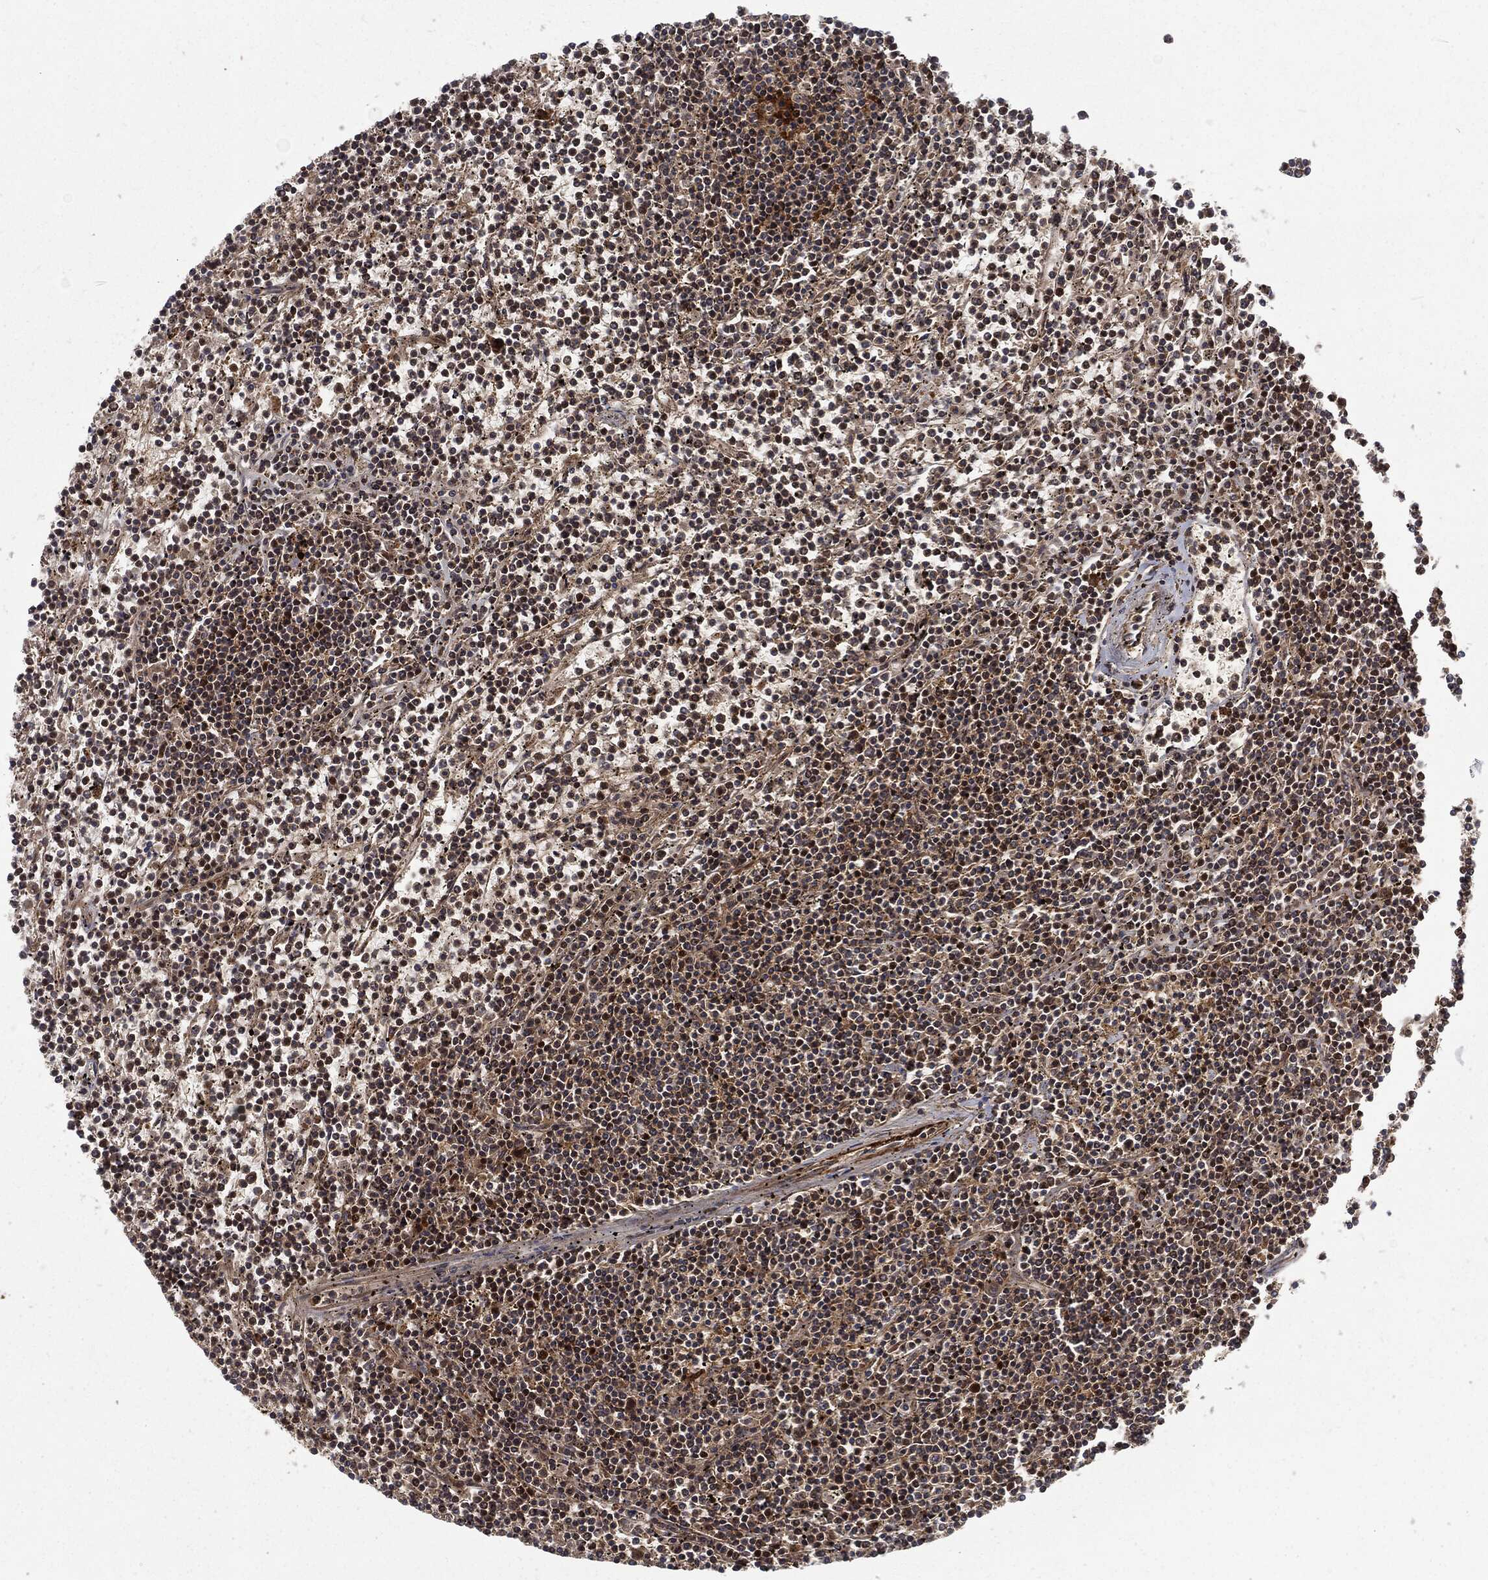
{"staining": {"intensity": "negative", "quantity": "none", "location": "none"}, "tissue": "lymphoma", "cell_type": "Tumor cells", "image_type": "cancer", "snomed": [{"axis": "morphology", "description": "Malignant lymphoma, non-Hodgkin's type, Low grade"}, {"axis": "topography", "description": "Spleen"}], "caption": "This is an immunohistochemistry micrograph of malignant lymphoma, non-Hodgkin's type (low-grade). There is no positivity in tumor cells.", "gene": "RFTN1", "patient": {"sex": "female", "age": 19}}